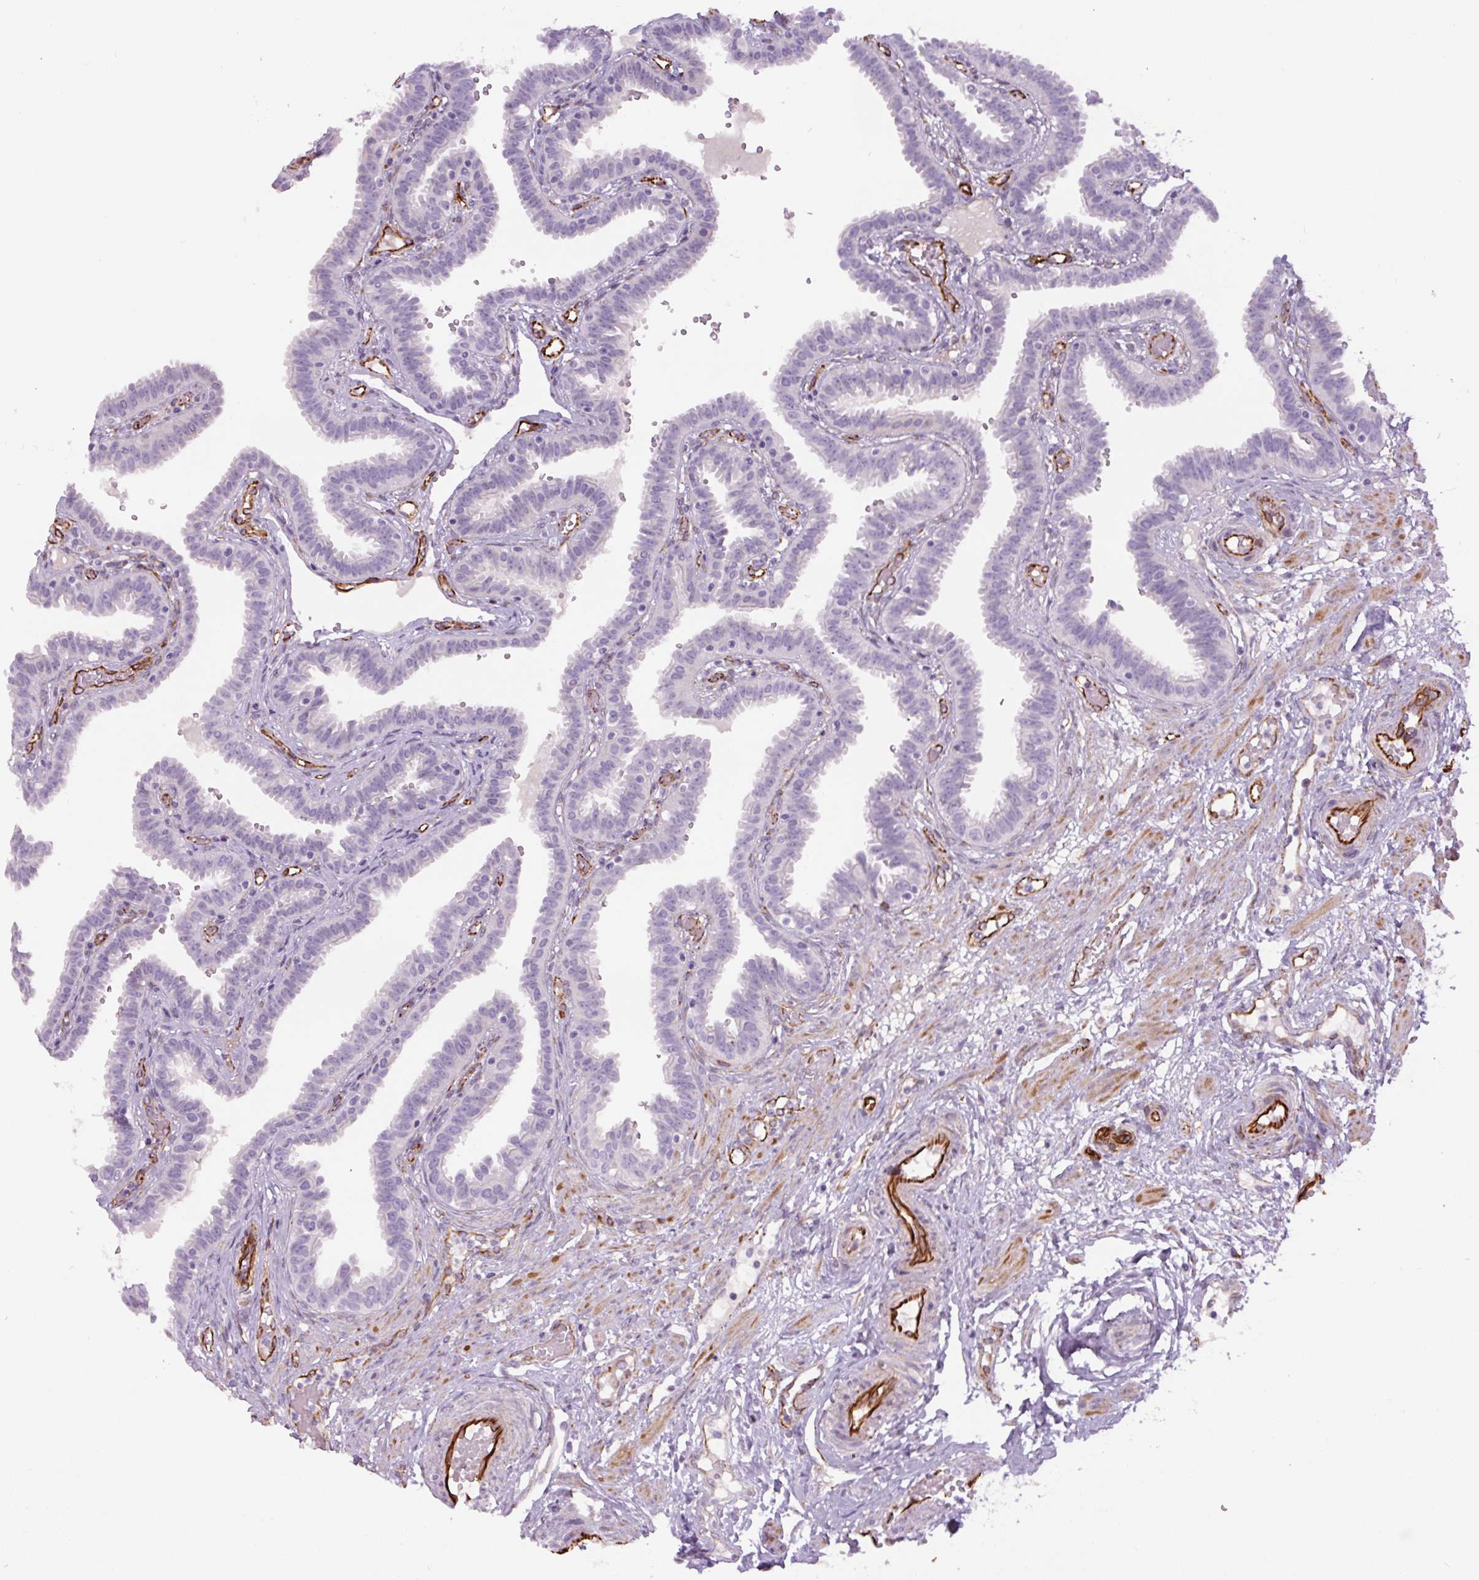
{"staining": {"intensity": "negative", "quantity": "none", "location": "none"}, "tissue": "fallopian tube", "cell_type": "Glandular cells", "image_type": "normal", "snomed": [{"axis": "morphology", "description": "Normal tissue, NOS"}, {"axis": "topography", "description": "Fallopian tube"}], "caption": "Immunohistochemistry of normal fallopian tube exhibits no expression in glandular cells.", "gene": "NES", "patient": {"sex": "female", "age": 37}}